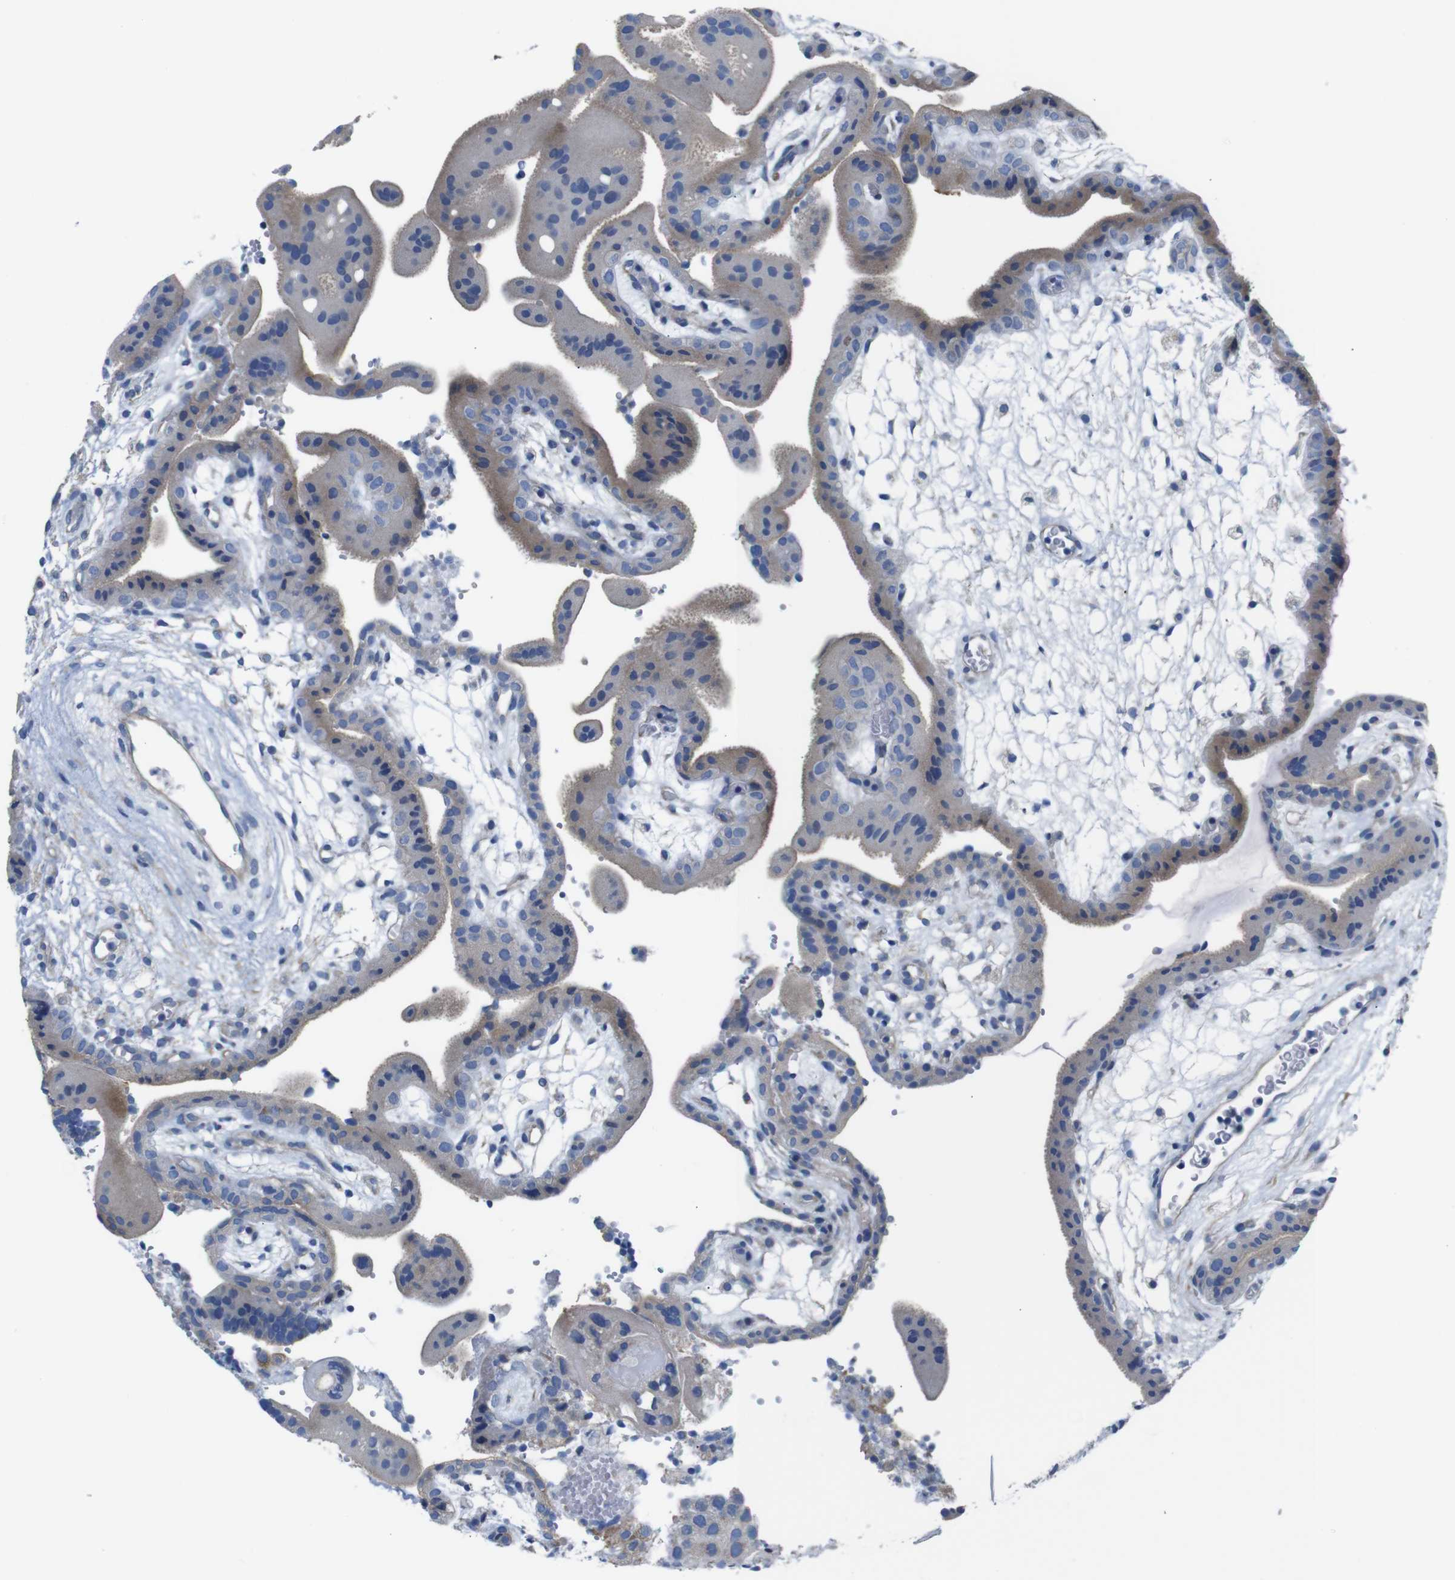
{"staining": {"intensity": "moderate", "quantity": "25%-75%", "location": "cytoplasmic/membranous"}, "tissue": "placenta", "cell_type": "Trophoblastic cells", "image_type": "normal", "snomed": [{"axis": "morphology", "description": "Normal tissue, NOS"}, {"axis": "topography", "description": "Placenta"}], "caption": "This photomicrograph demonstrates benign placenta stained with immunohistochemistry (IHC) to label a protein in brown. The cytoplasmic/membranous of trophoblastic cells show moderate positivity for the protein. Nuclei are counter-stained blue.", "gene": "PDCD1LG2", "patient": {"sex": "female", "age": 18}}